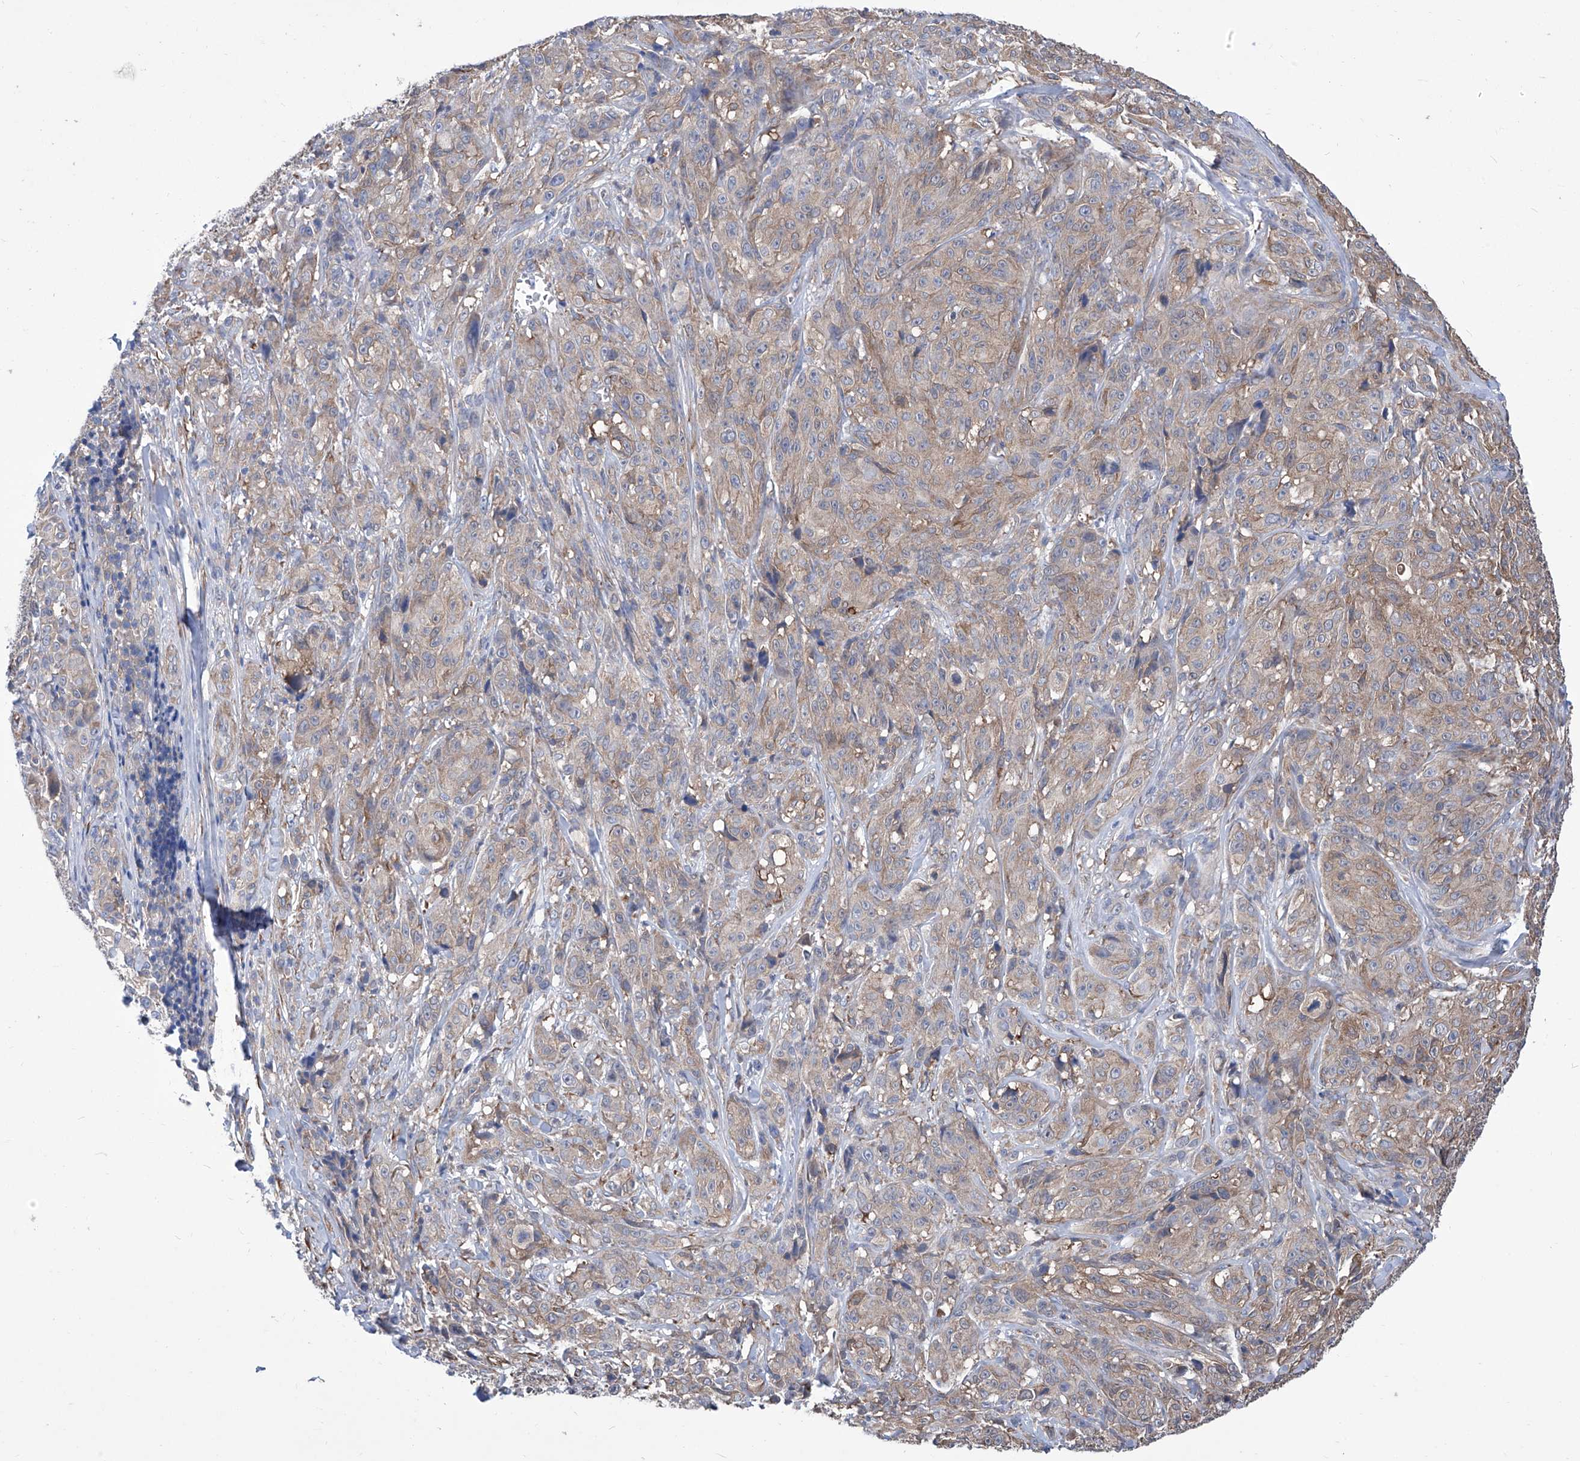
{"staining": {"intensity": "weak", "quantity": "25%-75%", "location": "cytoplasmic/membranous"}, "tissue": "melanoma", "cell_type": "Tumor cells", "image_type": "cancer", "snomed": [{"axis": "morphology", "description": "Malignant melanoma, NOS"}, {"axis": "topography", "description": "Skin"}], "caption": "Brown immunohistochemical staining in malignant melanoma exhibits weak cytoplasmic/membranous positivity in about 25%-75% of tumor cells.", "gene": "SMS", "patient": {"sex": "male", "age": 73}}